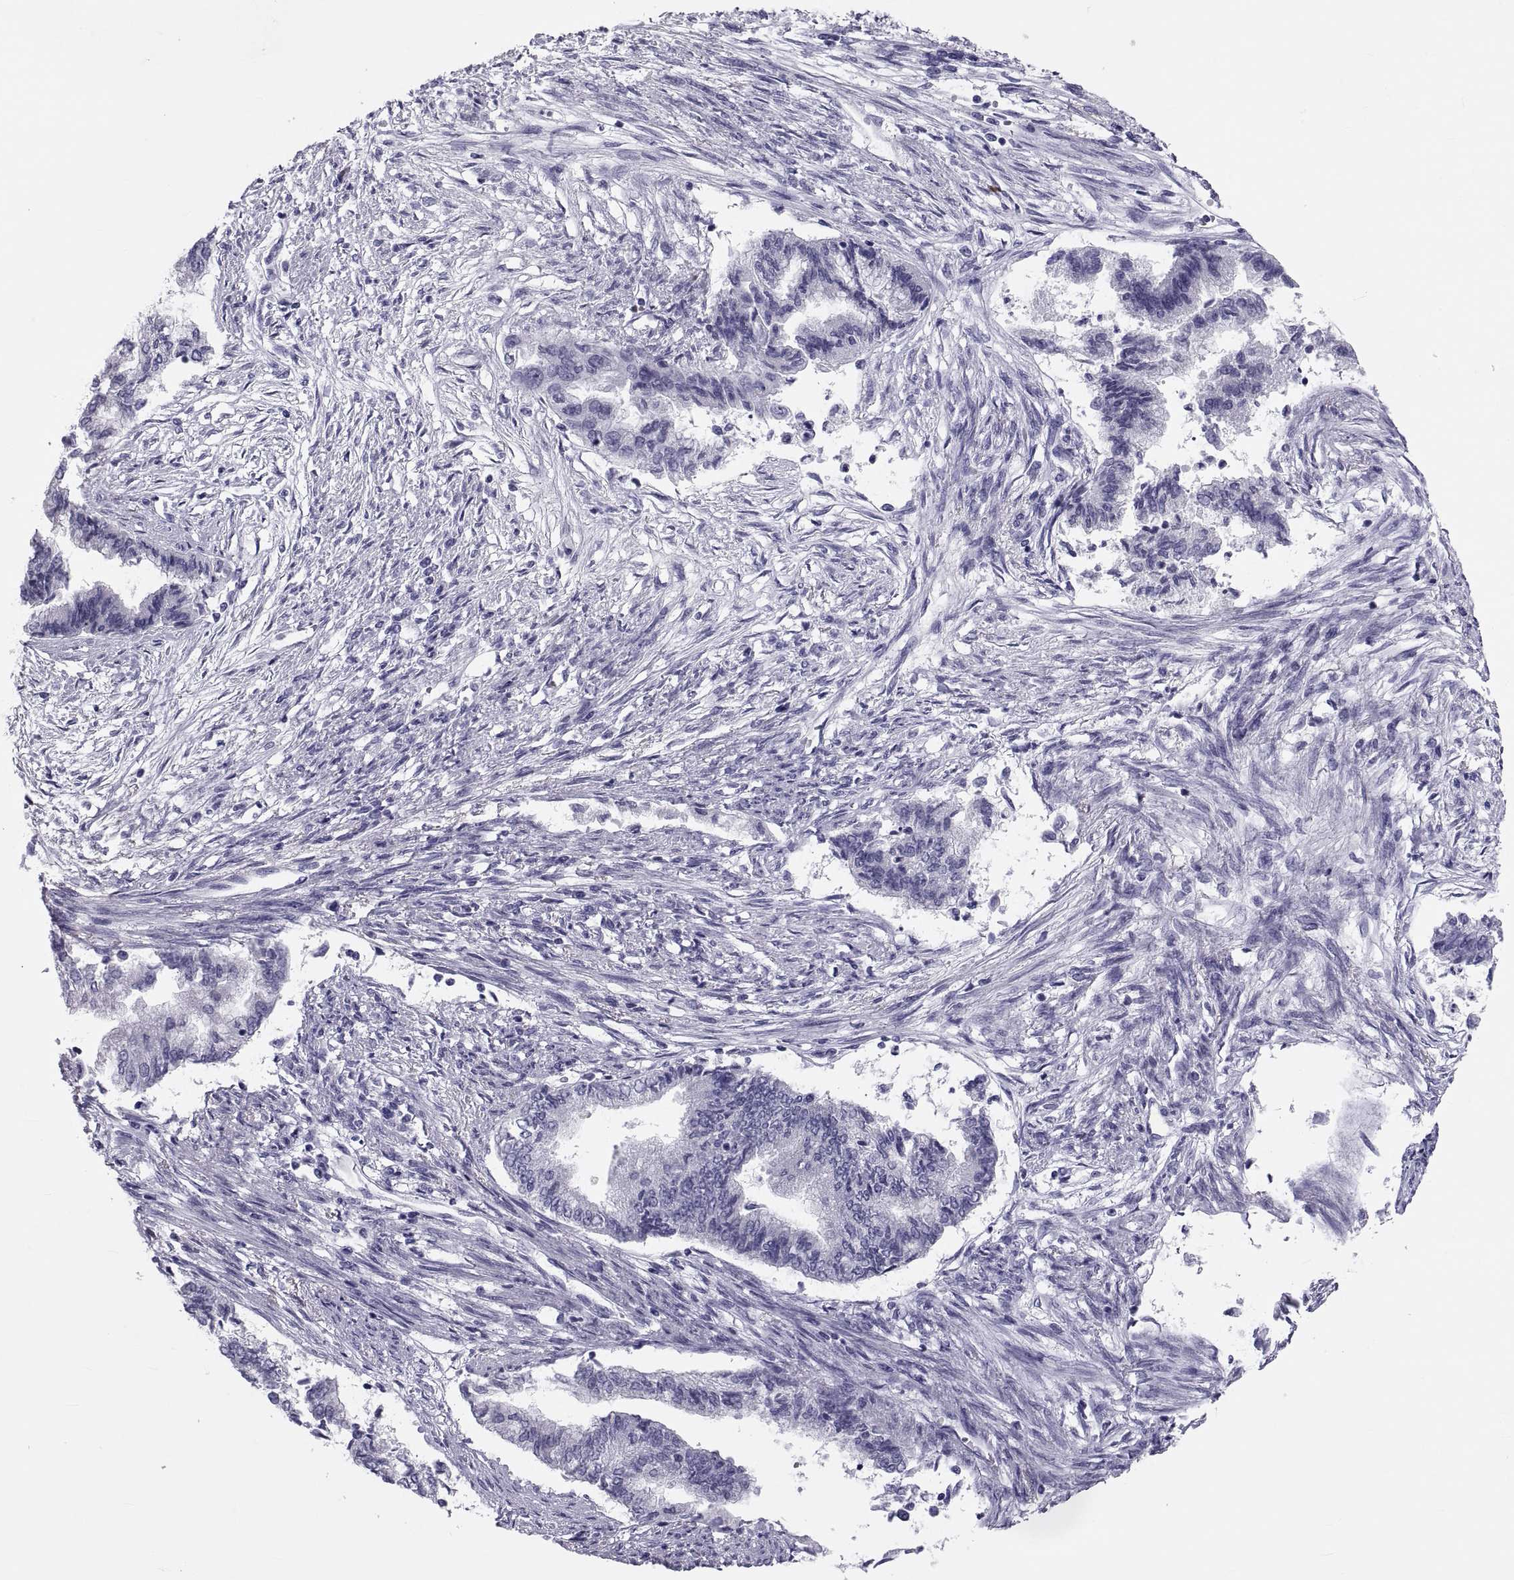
{"staining": {"intensity": "negative", "quantity": "none", "location": "none"}, "tissue": "endometrial cancer", "cell_type": "Tumor cells", "image_type": "cancer", "snomed": [{"axis": "morphology", "description": "Adenocarcinoma, NOS"}, {"axis": "topography", "description": "Endometrium"}], "caption": "Immunohistochemistry histopathology image of endometrial adenocarcinoma stained for a protein (brown), which displays no positivity in tumor cells.", "gene": "DEFB129", "patient": {"sex": "female", "age": 65}}